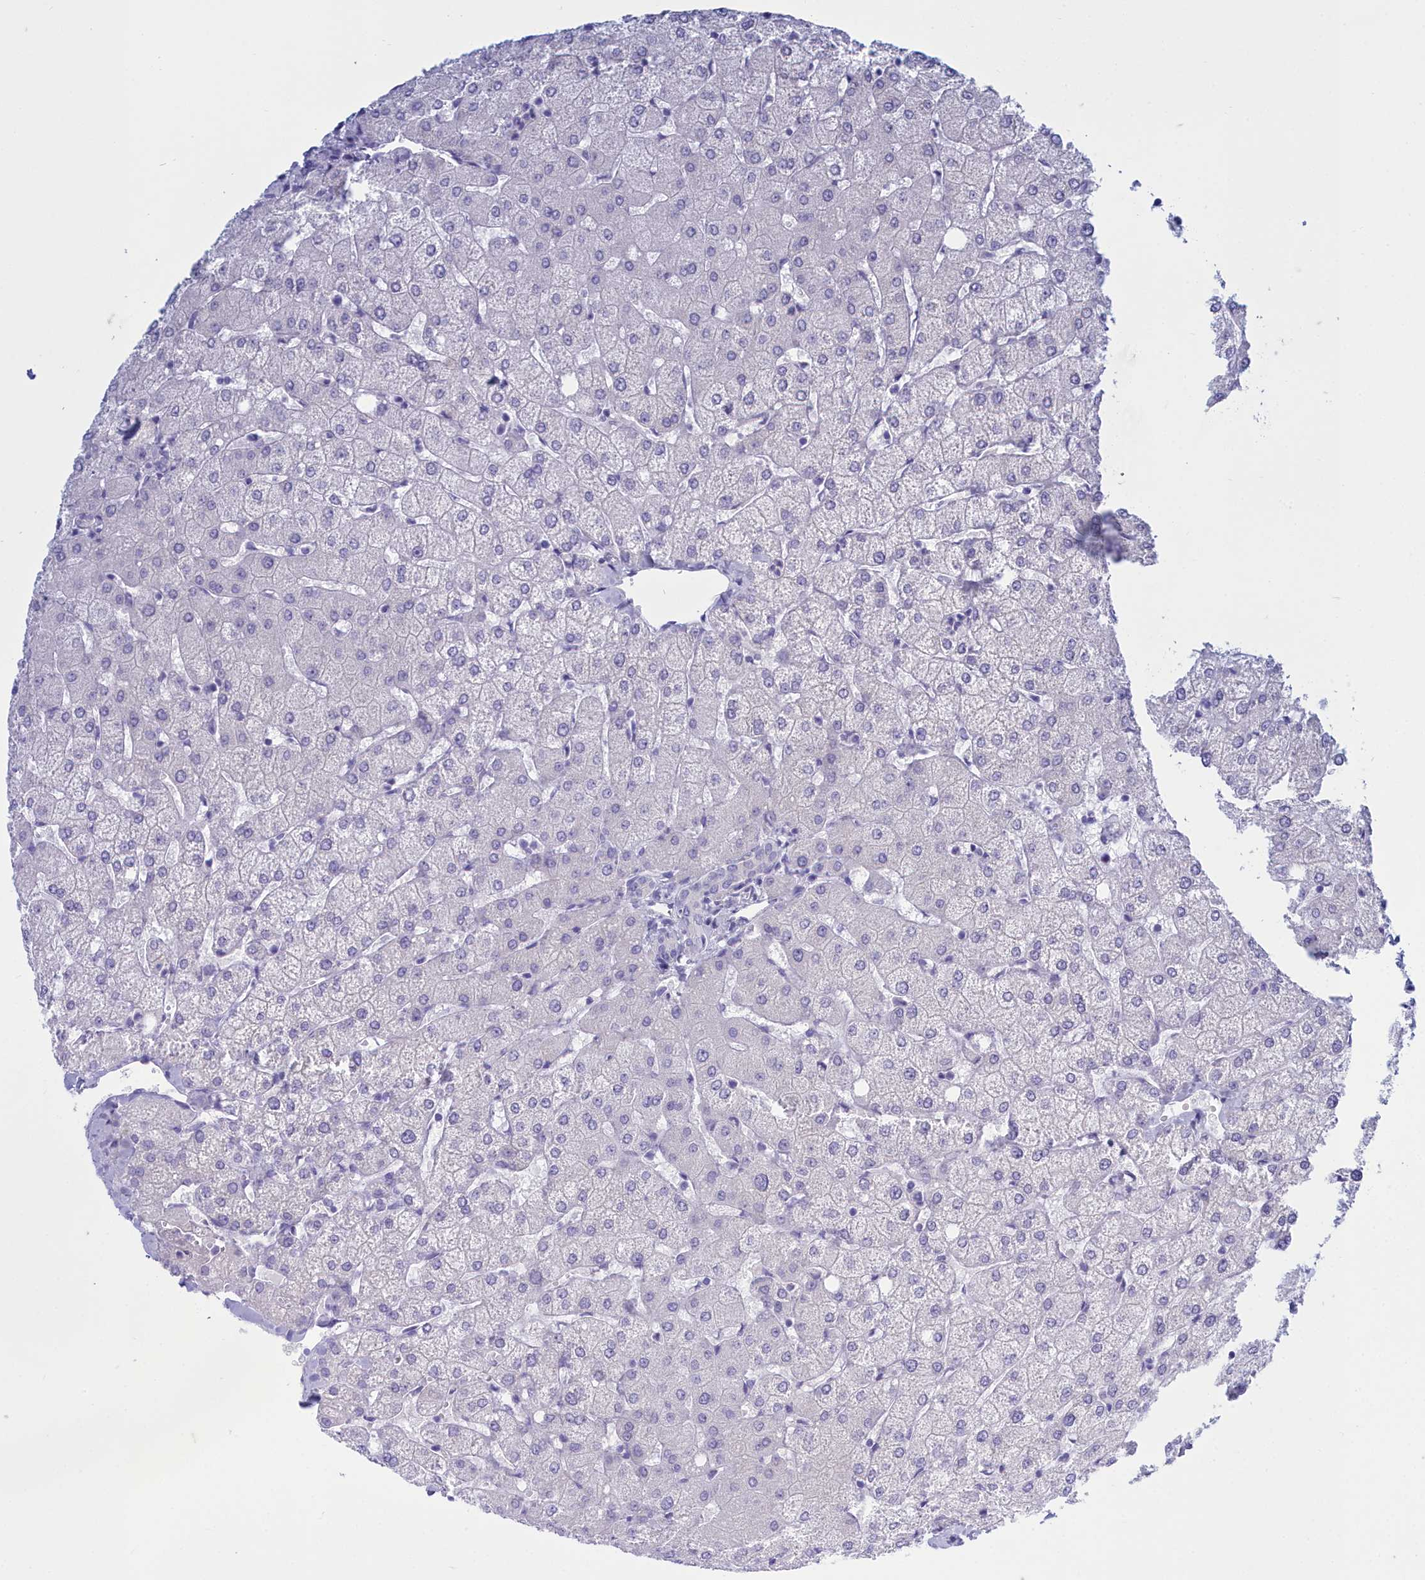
{"staining": {"intensity": "negative", "quantity": "none", "location": "none"}, "tissue": "liver", "cell_type": "Cholangiocytes", "image_type": "normal", "snomed": [{"axis": "morphology", "description": "Normal tissue, NOS"}, {"axis": "topography", "description": "Liver"}], "caption": "High power microscopy micrograph of an immunohistochemistry image of unremarkable liver, revealing no significant staining in cholangiocytes. (Immunohistochemistry (ihc), brightfield microscopy, high magnification).", "gene": "TMEM97", "patient": {"sex": "female", "age": 54}}